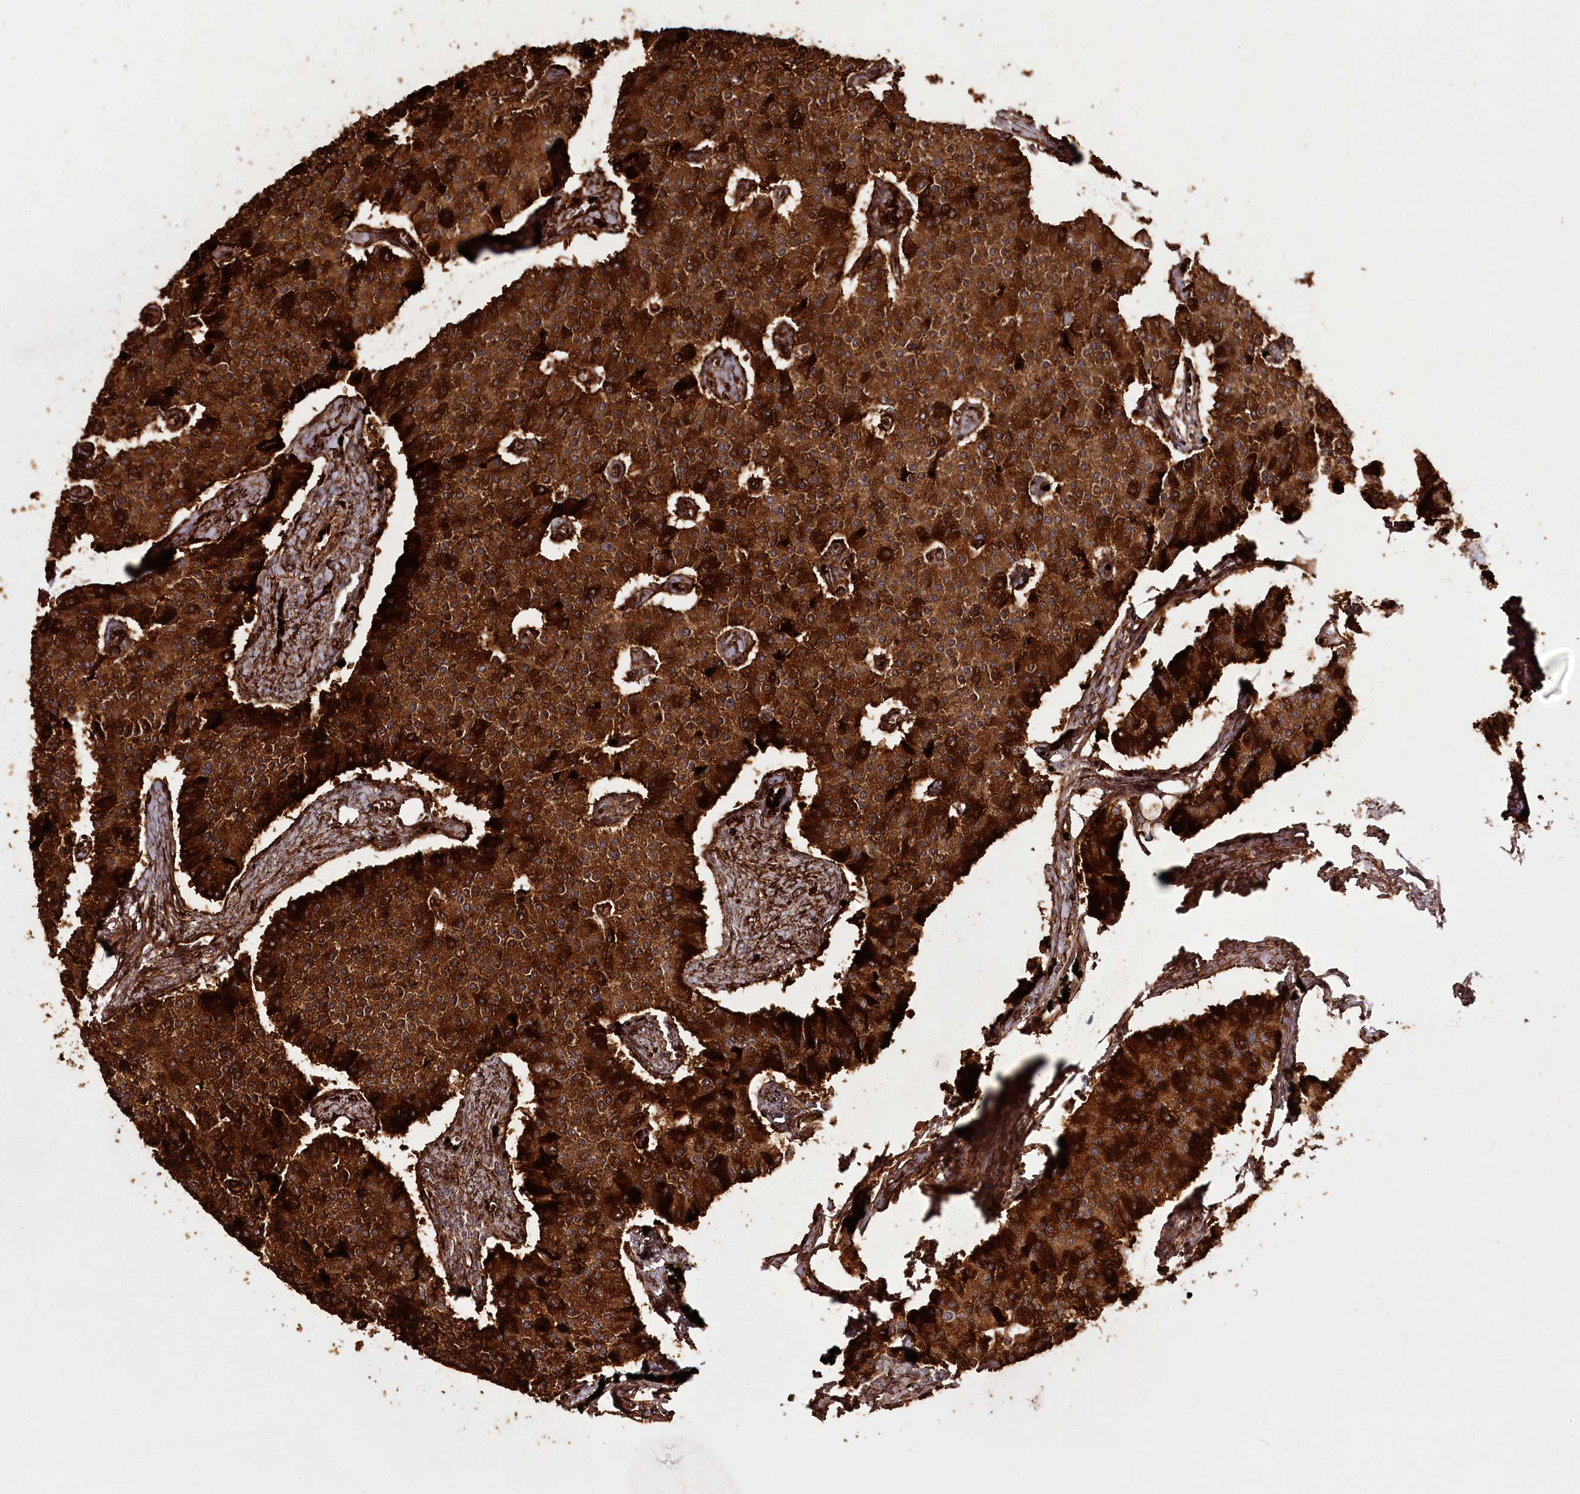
{"staining": {"intensity": "strong", "quantity": ">75%", "location": "cytoplasmic/membranous"}, "tissue": "carcinoid", "cell_type": "Tumor cells", "image_type": "cancer", "snomed": [{"axis": "morphology", "description": "Carcinoid, malignant, NOS"}, {"axis": "topography", "description": "Colon"}], "caption": "The histopathology image reveals staining of carcinoid (malignant), revealing strong cytoplasmic/membranous protein expression (brown color) within tumor cells.", "gene": "COPG1", "patient": {"sex": "female", "age": 52}}